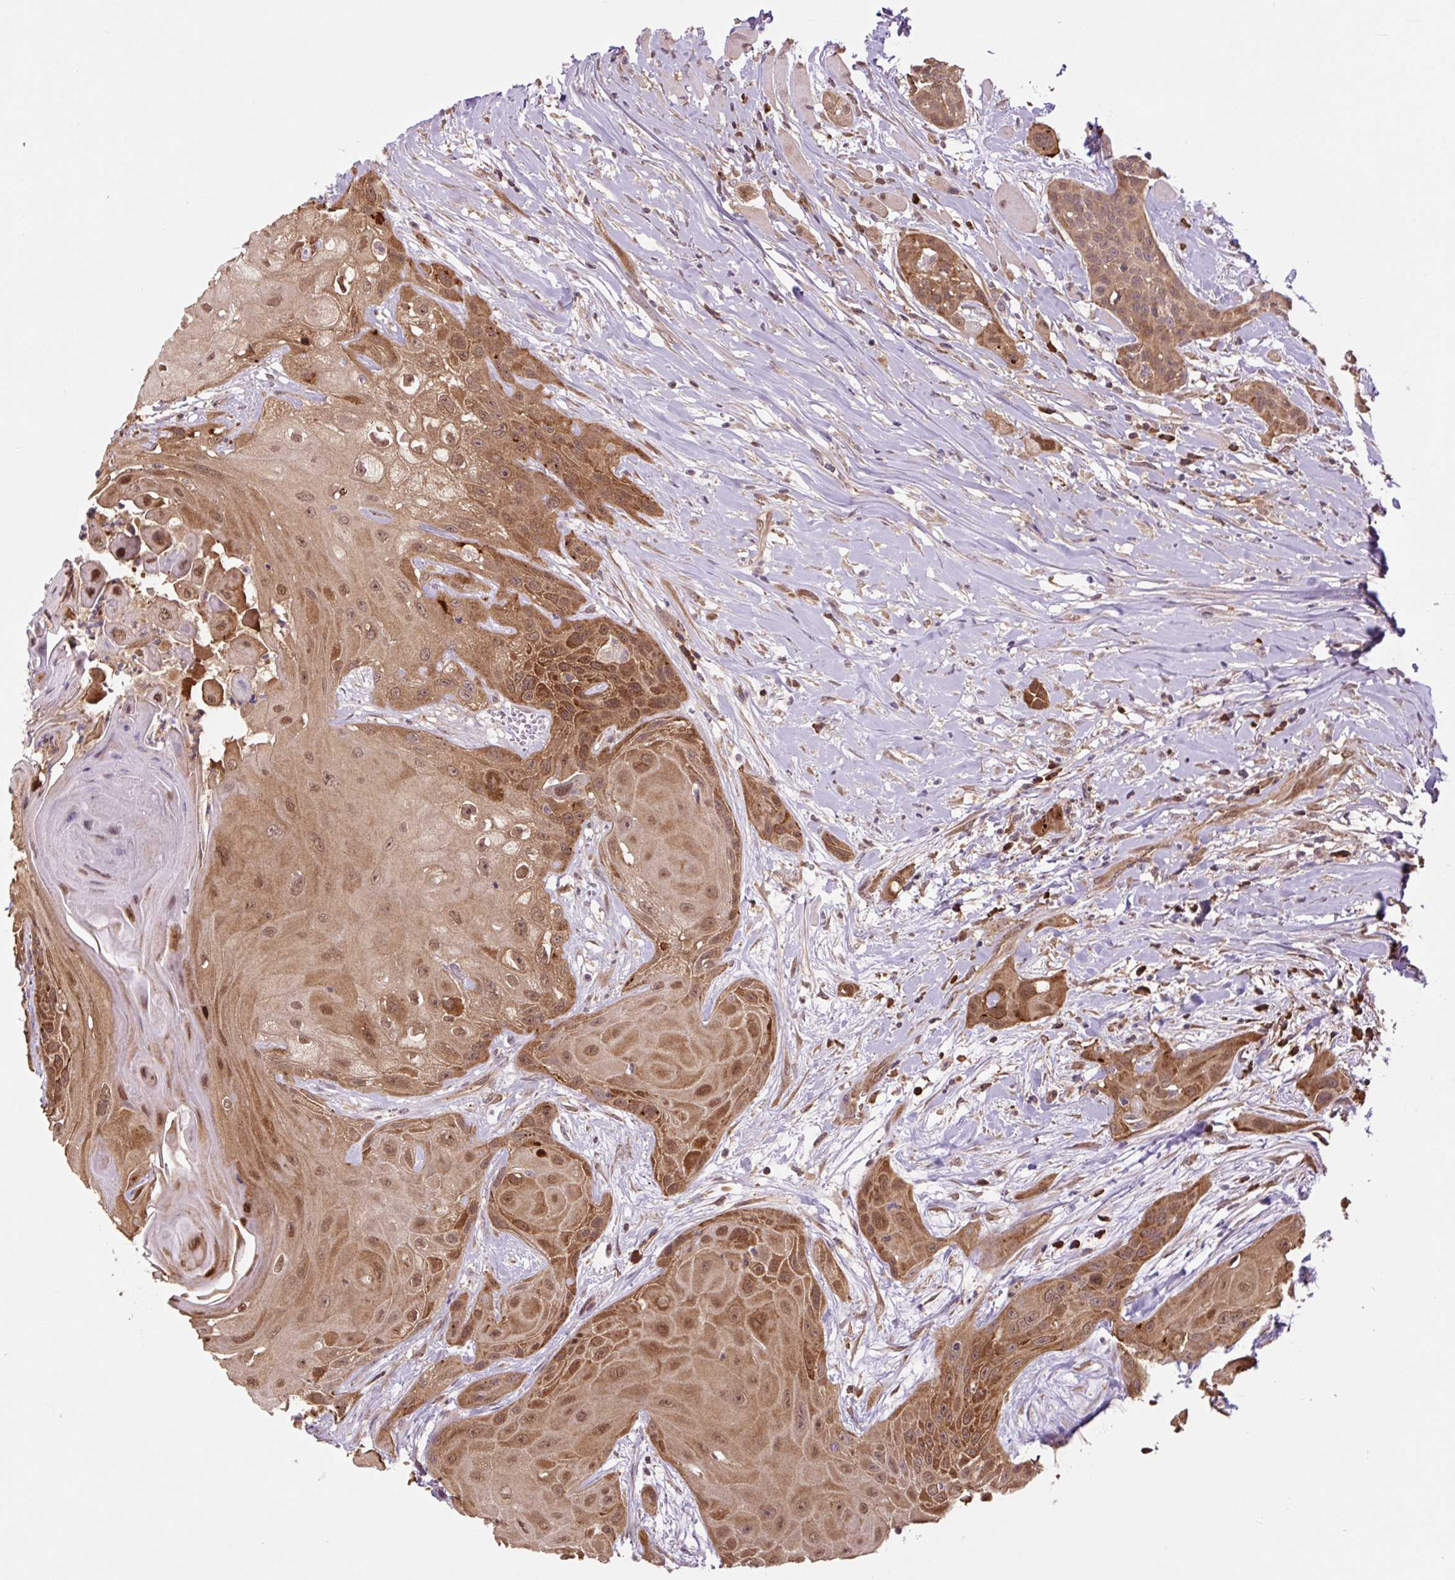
{"staining": {"intensity": "strong", "quantity": ">75%", "location": "cytoplasmic/membranous,nuclear"}, "tissue": "head and neck cancer", "cell_type": "Tumor cells", "image_type": "cancer", "snomed": [{"axis": "morphology", "description": "Squamous cell carcinoma, NOS"}, {"axis": "topography", "description": "Head-Neck"}], "caption": "Squamous cell carcinoma (head and neck) stained for a protein exhibits strong cytoplasmic/membranous and nuclear positivity in tumor cells. The staining was performed using DAB, with brown indicating positive protein expression. Nuclei are stained blue with hematoxylin.", "gene": "TPT1", "patient": {"sex": "female", "age": 73}}